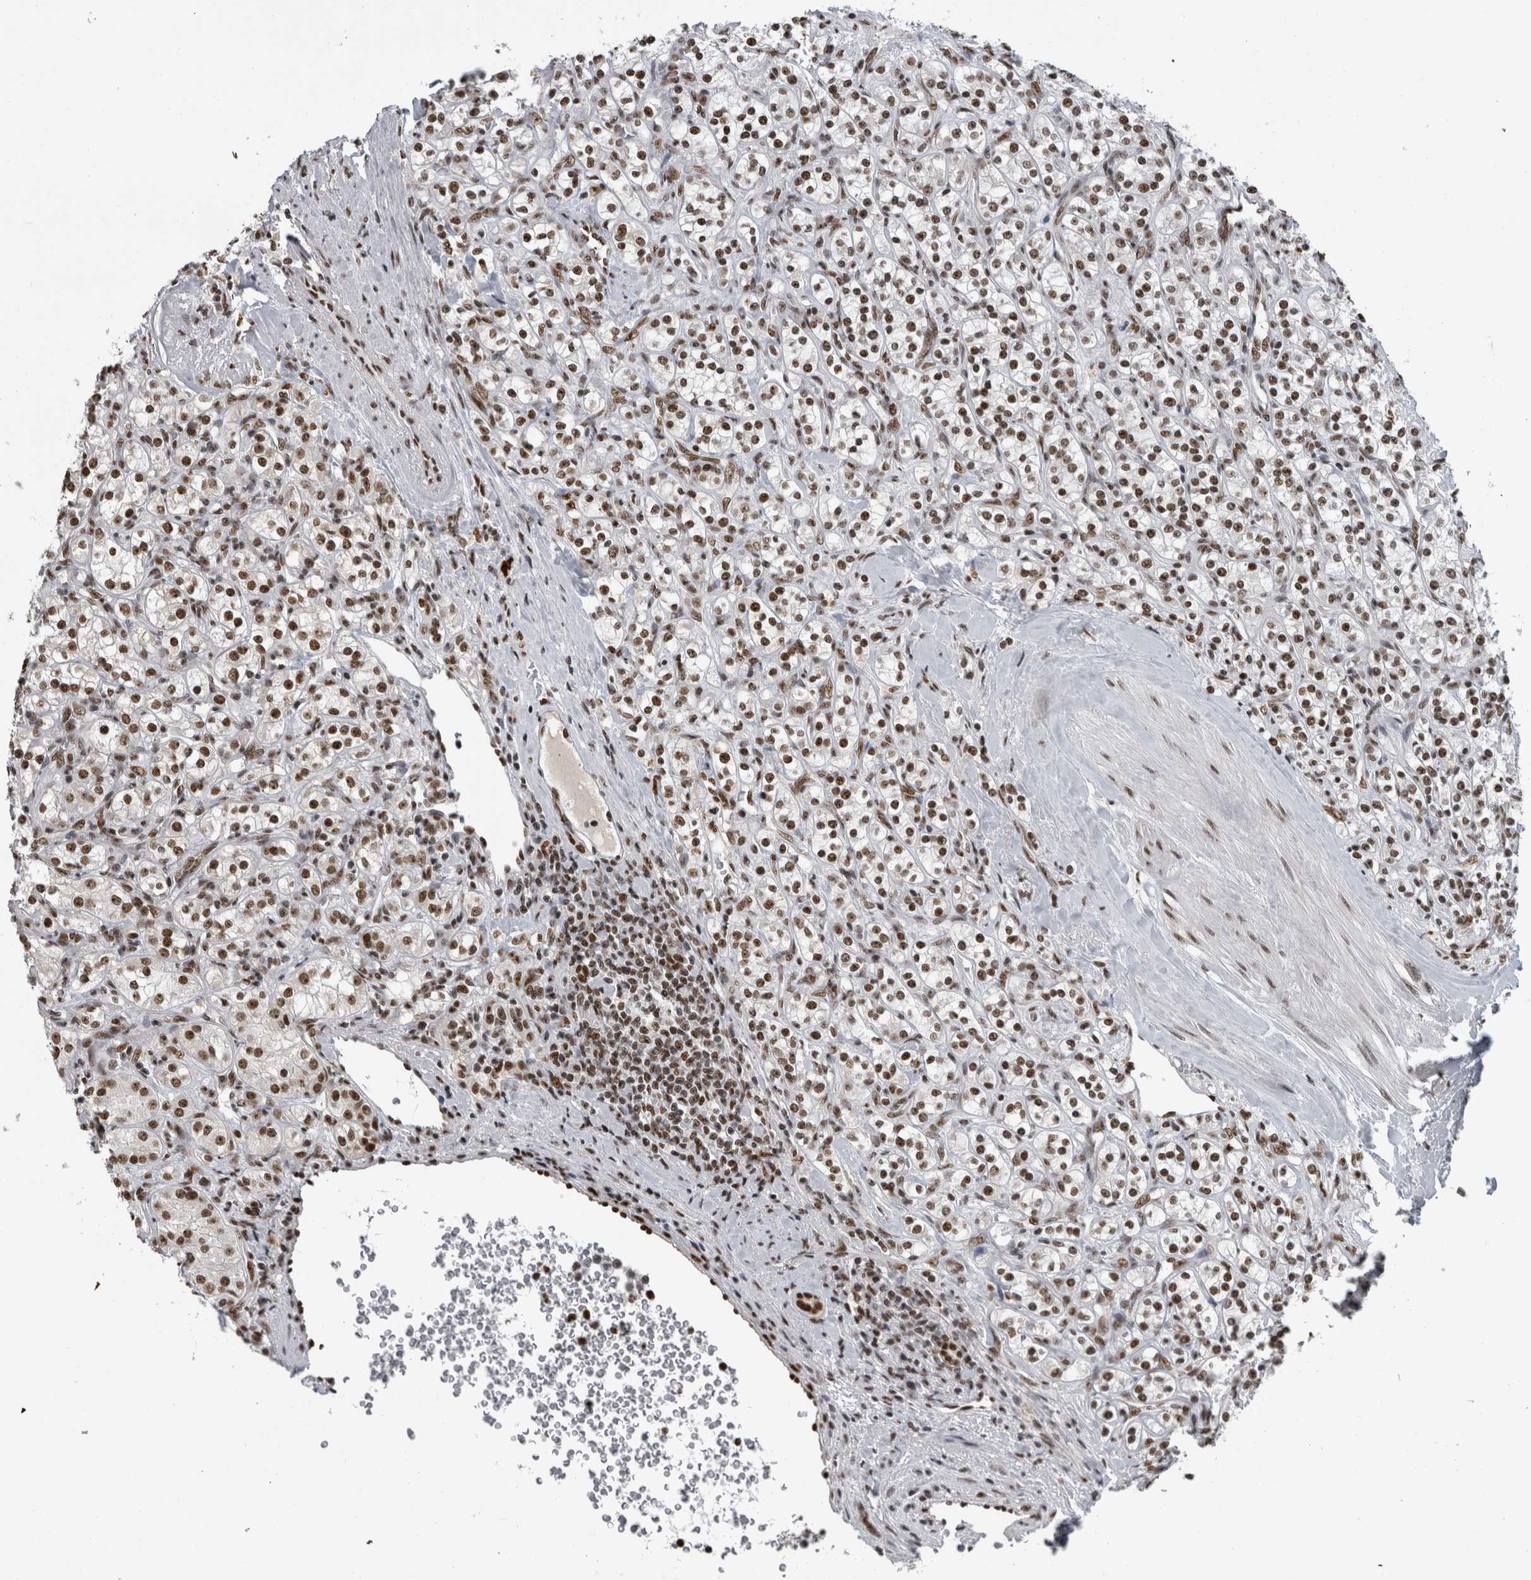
{"staining": {"intensity": "strong", "quantity": ">75%", "location": "nuclear"}, "tissue": "renal cancer", "cell_type": "Tumor cells", "image_type": "cancer", "snomed": [{"axis": "morphology", "description": "Adenocarcinoma, NOS"}, {"axis": "topography", "description": "Kidney"}], "caption": "Adenocarcinoma (renal) tissue demonstrates strong nuclear expression in approximately >75% of tumor cells, visualized by immunohistochemistry.", "gene": "ZSCAN2", "patient": {"sex": "male", "age": 77}}